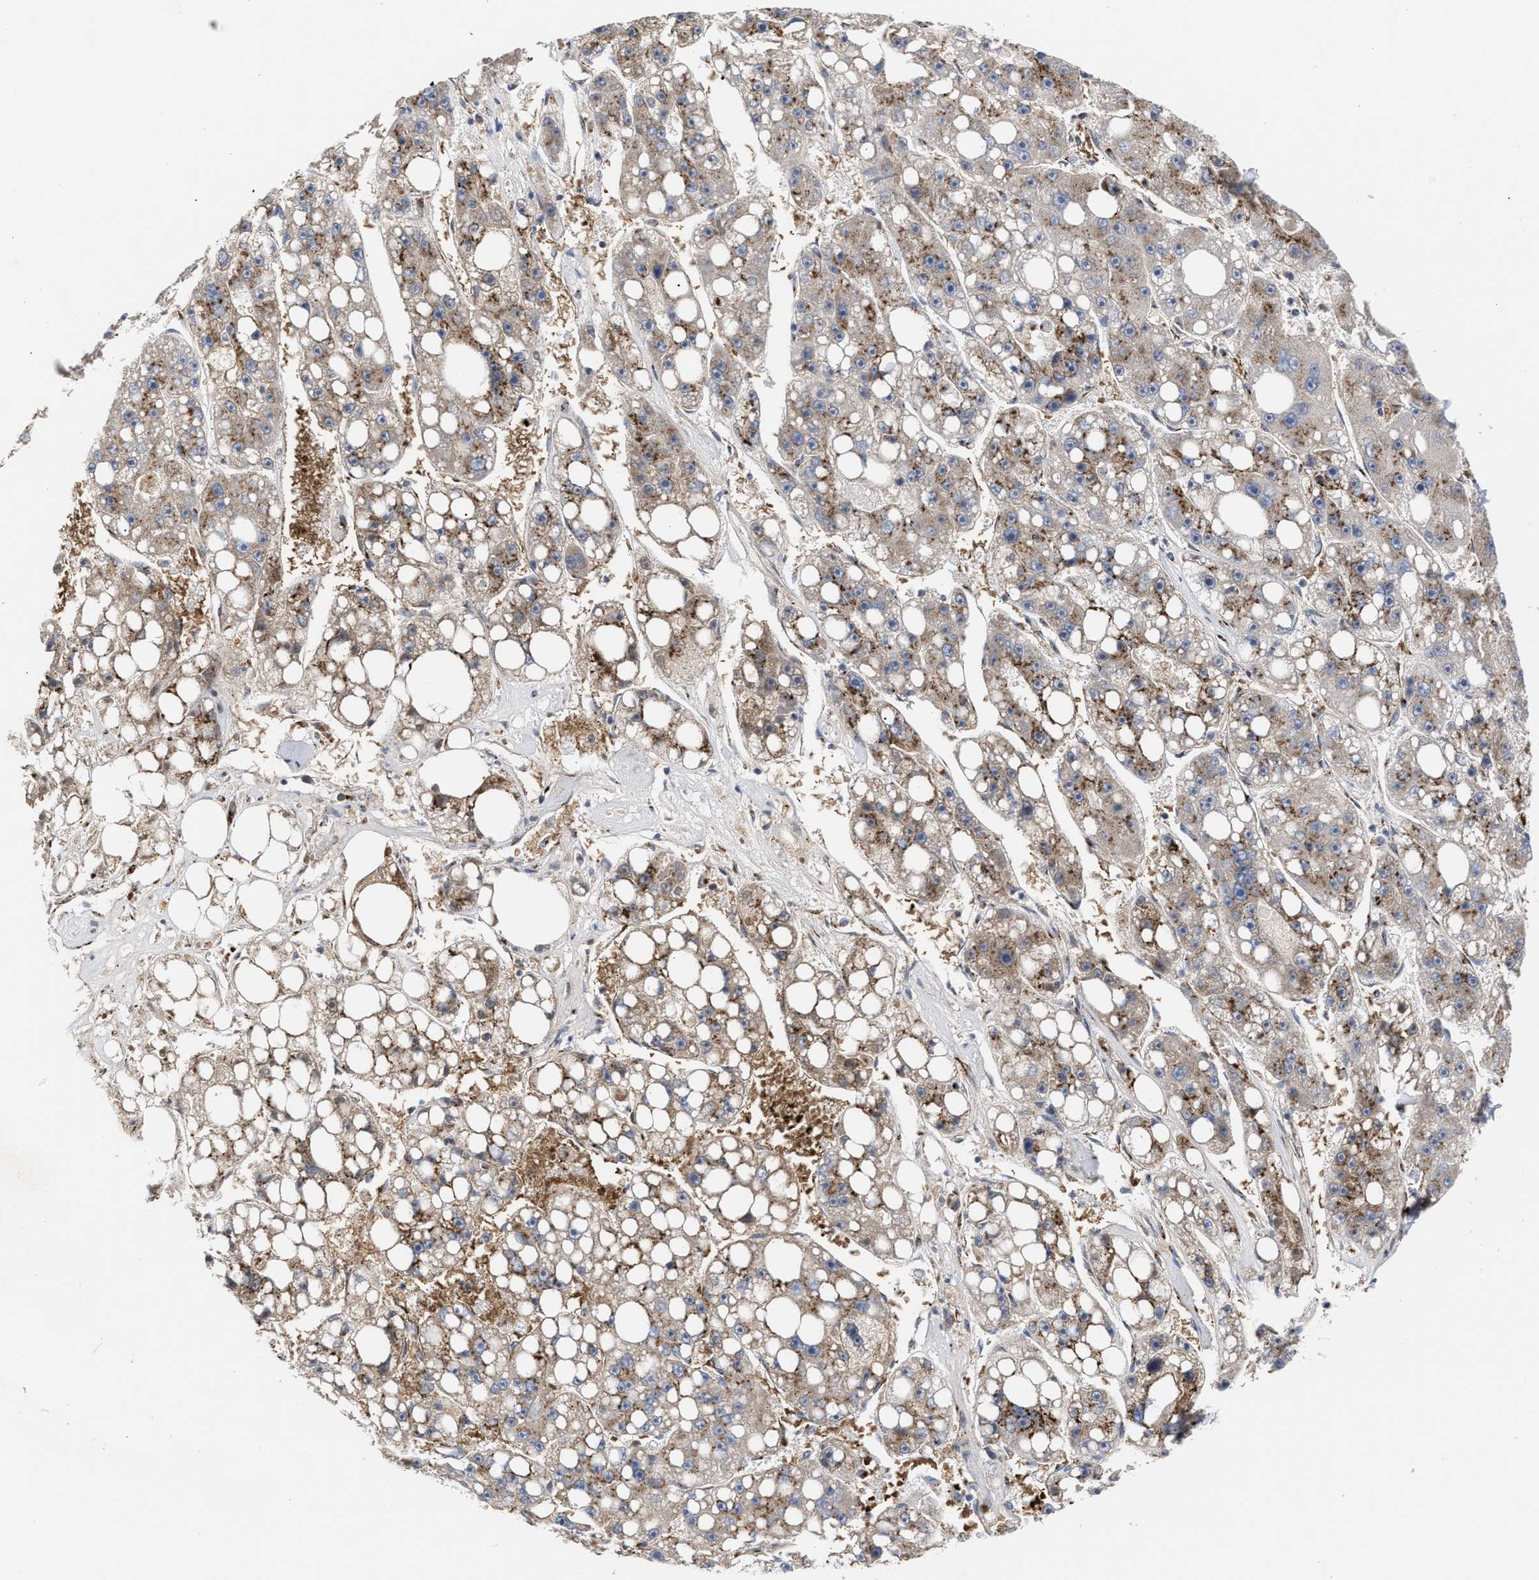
{"staining": {"intensity": "strong", "quantity": ">75%", "location": "cytoplasmic/membranous"}, "tissue": "liver cancer", "cell_type": "Tumor cells", "image_type": "cancer", "snomed": [{"axis": "morphology", "description": "Carcinoma, Hepatocellular, NOS"}, {"axis": "topography", "description": "Liver"}], "caption": "Protein staining exhibits strong cytoplasmic/membranous staining in about >75% of tumor cells in liver hepatocellular carcinoma. Ihc stains the protein of interest in brown and the nuclei are stained blue.", "gene": "CCL2", "patient": {"sex": "female", "age": 61}}